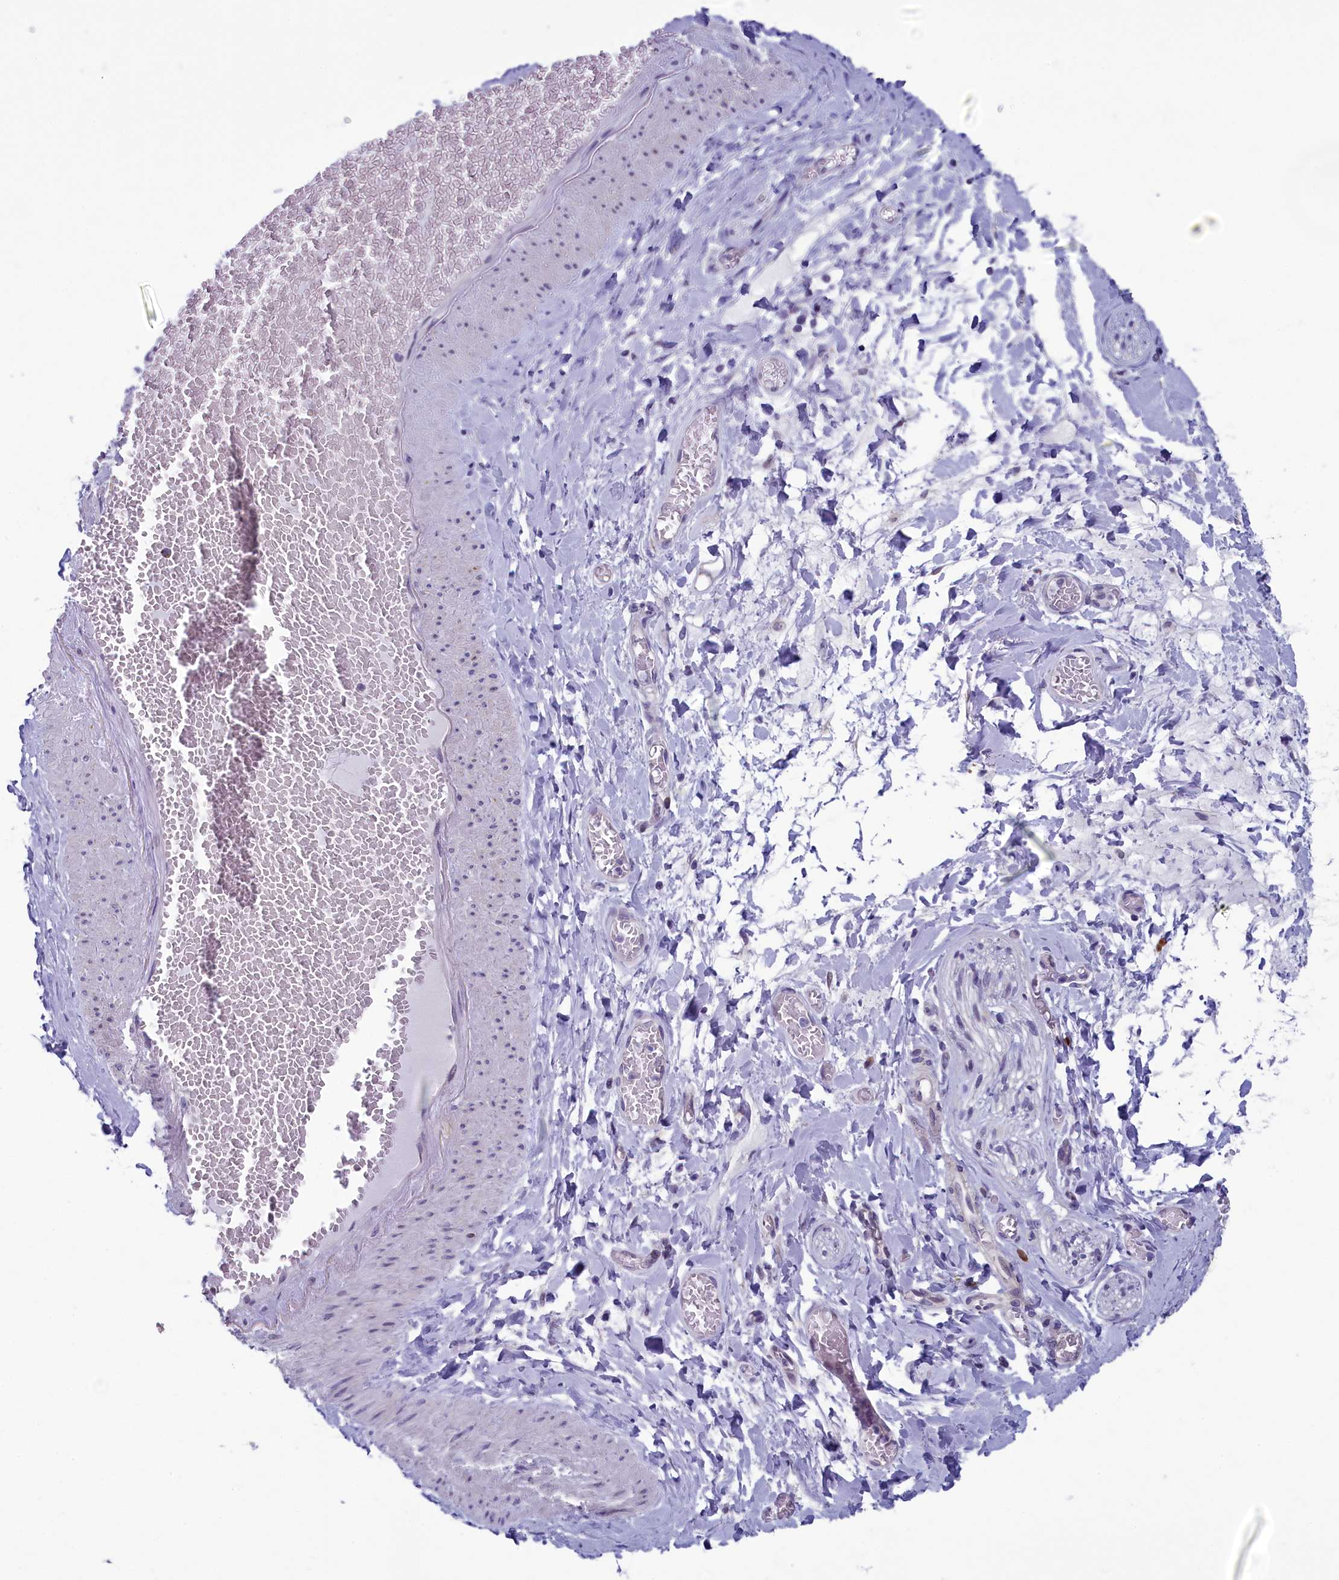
{"staining": {"intensity": "negative", "quantity": "none", "location": "none"}, "tissue": "adipose tissue", "cell_type": "Adipocytes", "image_type": "normal", "snomed": [{"axis": "morphology", "description": "Normal tissue, NOS"}, {"axis": "topography", "description": "Salivary gland"}, {"axis": "topography", "description": "Peripheral nerve tissue"}], "caption": "Immunohistochemical staining of benign human adipose tissue exhibits no significant staining in adipocytes.", "gene": "CNEP1R1", "patient": {"sex": "male", "age": 62}}